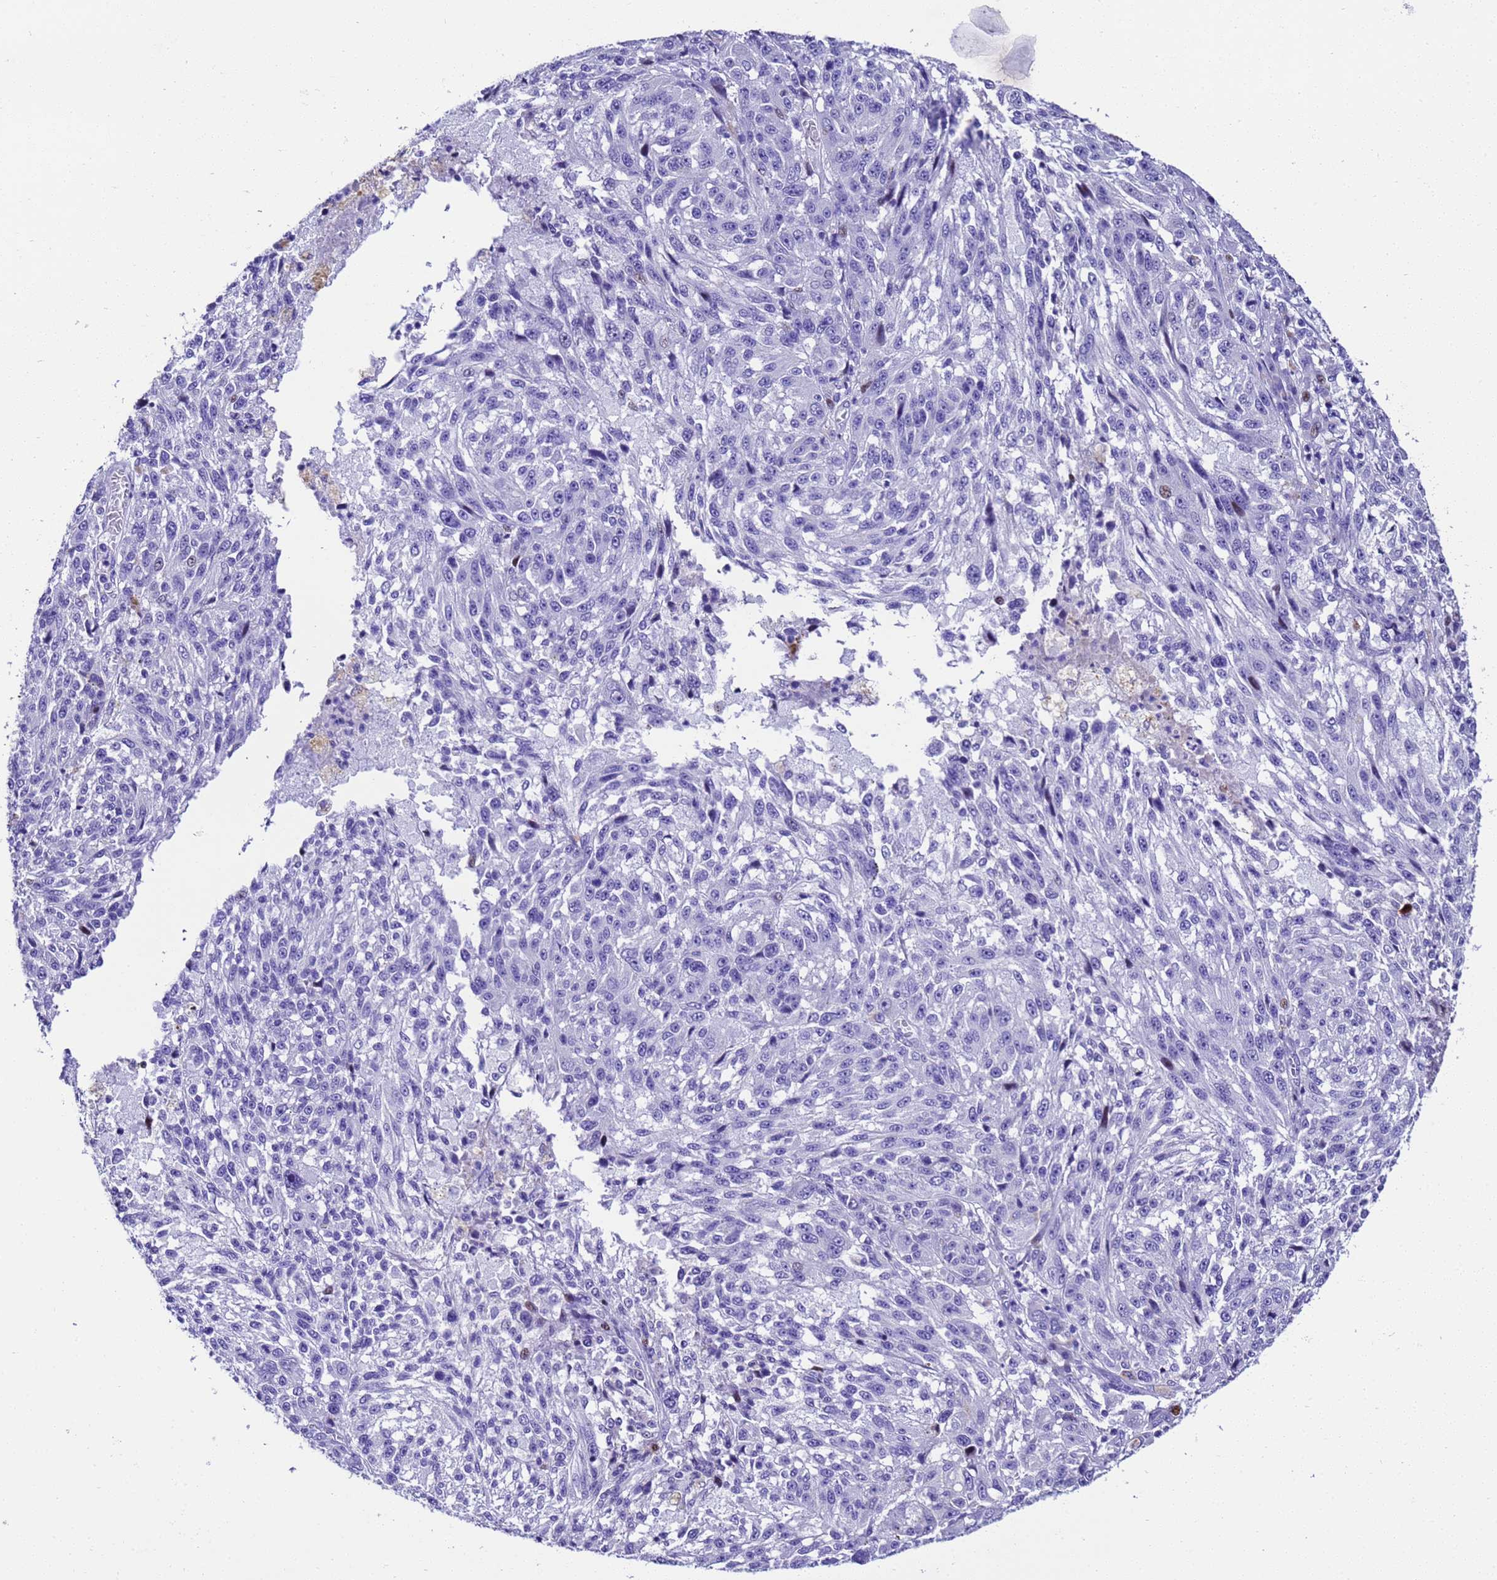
{"staining": {"intensity": "negative", "quantity": "none", "location": "none"}, "tissue": "melanoma", "cell_type": "Tumor cells", "image_type": "cancer", "snomed": [{"axis": "morphology", "description": "Malignant melanoma, NOS"}, {"axis": "topography", "description": "Skin"}], "caption": "An immunohistochemistry photomicrograph of malignant melanoma is shown. There is no staining in tumor cells of malignant melanoma.", "gene": "UGT2B10", "patient": {"sex": "male", "age": 53}}